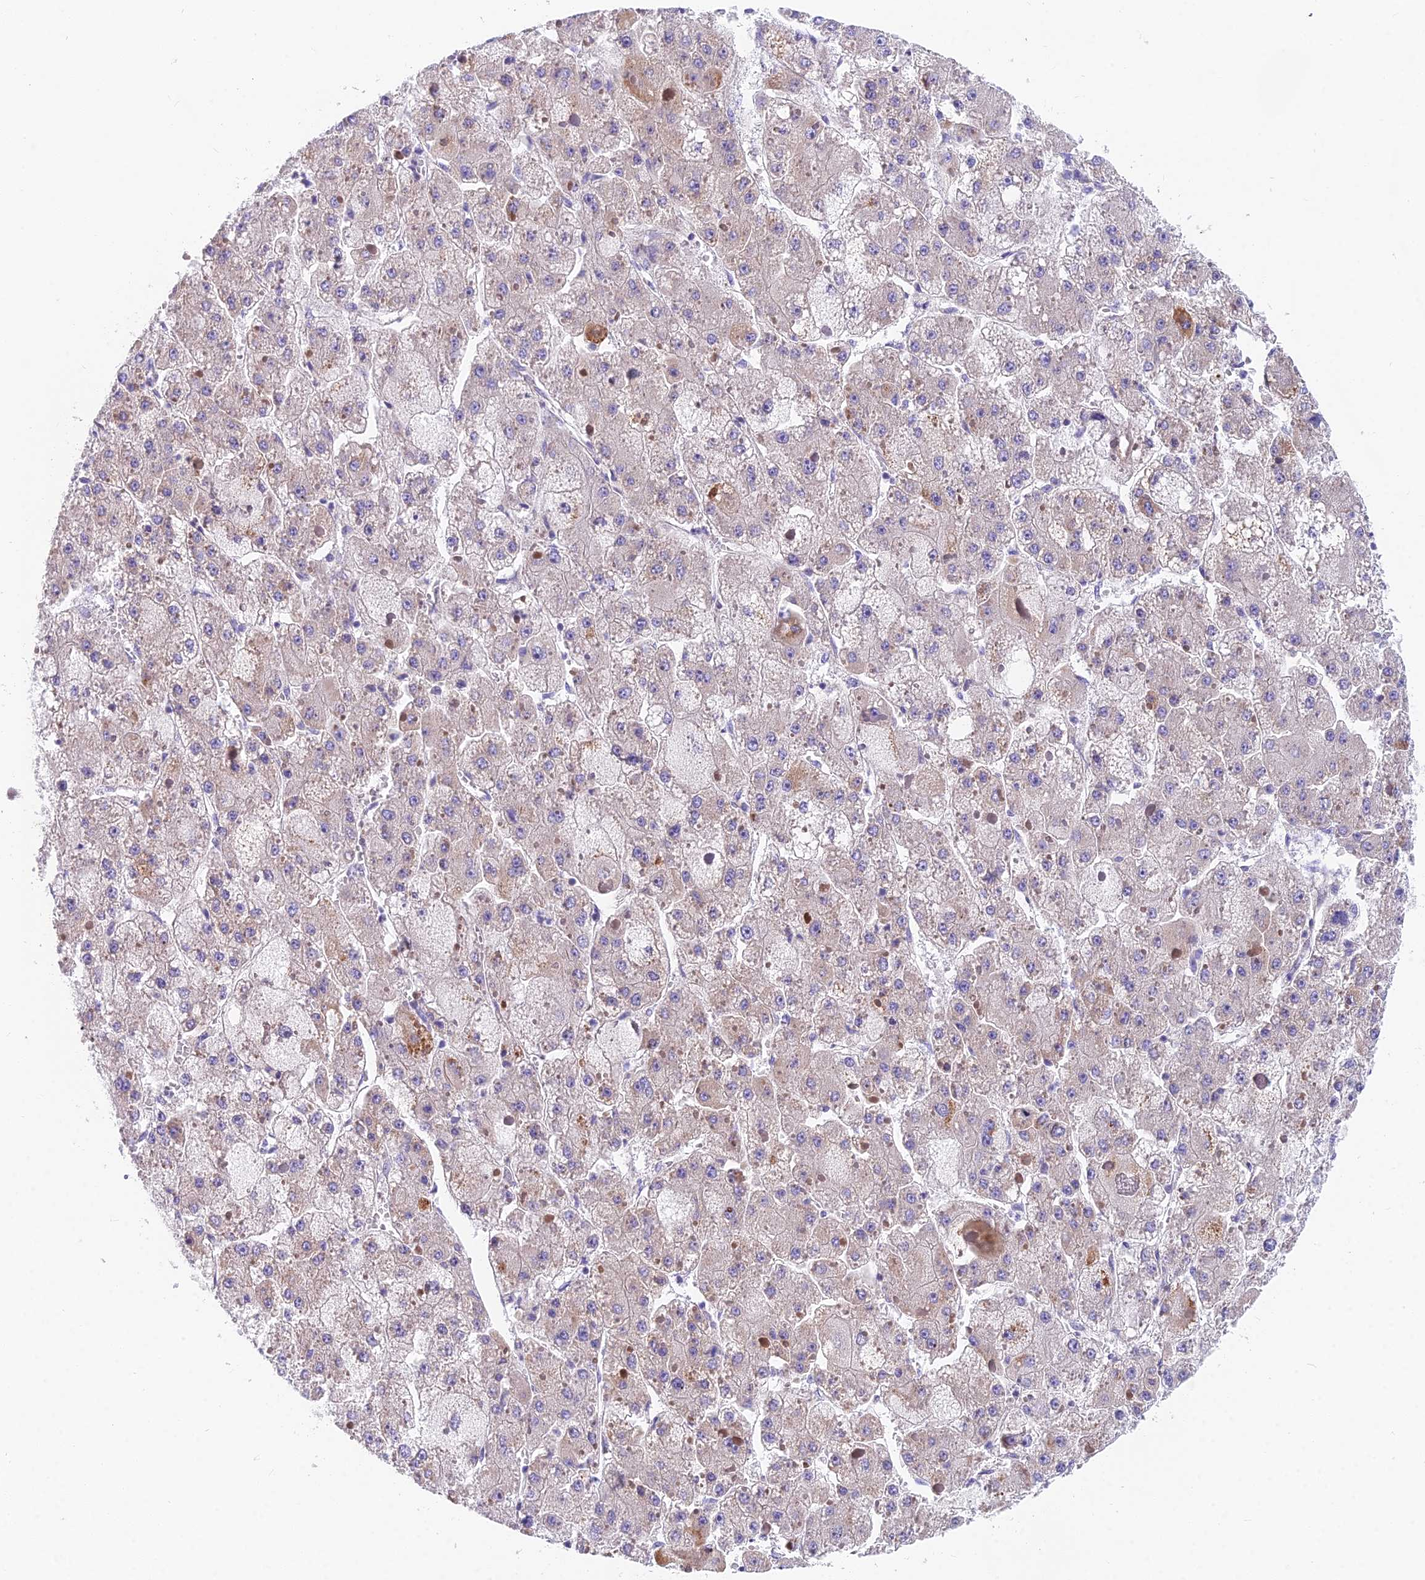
{"staining": {"intensity": "moderate", "quantity": "<25%", "location": "cytoplasmic/membranous"}, "tissue": "liver cancer", "cell_type": "Tumor cells", "image_type": "cancer", "snomed": [{"axis": "morphology", "description": "Carcinoma, Hepatocellular, NOS"}, {"axis": "topography", "description": "Liver"}], "caption": "Immunohistochemistry of human hepatocellular carcinoma (liver) shows low levels of moderate cytoplasmic/membranous staining in approximately <25% of tumor cells.", "gene": "MVB12A", "patient": {"sex": "female", "age": 73}}